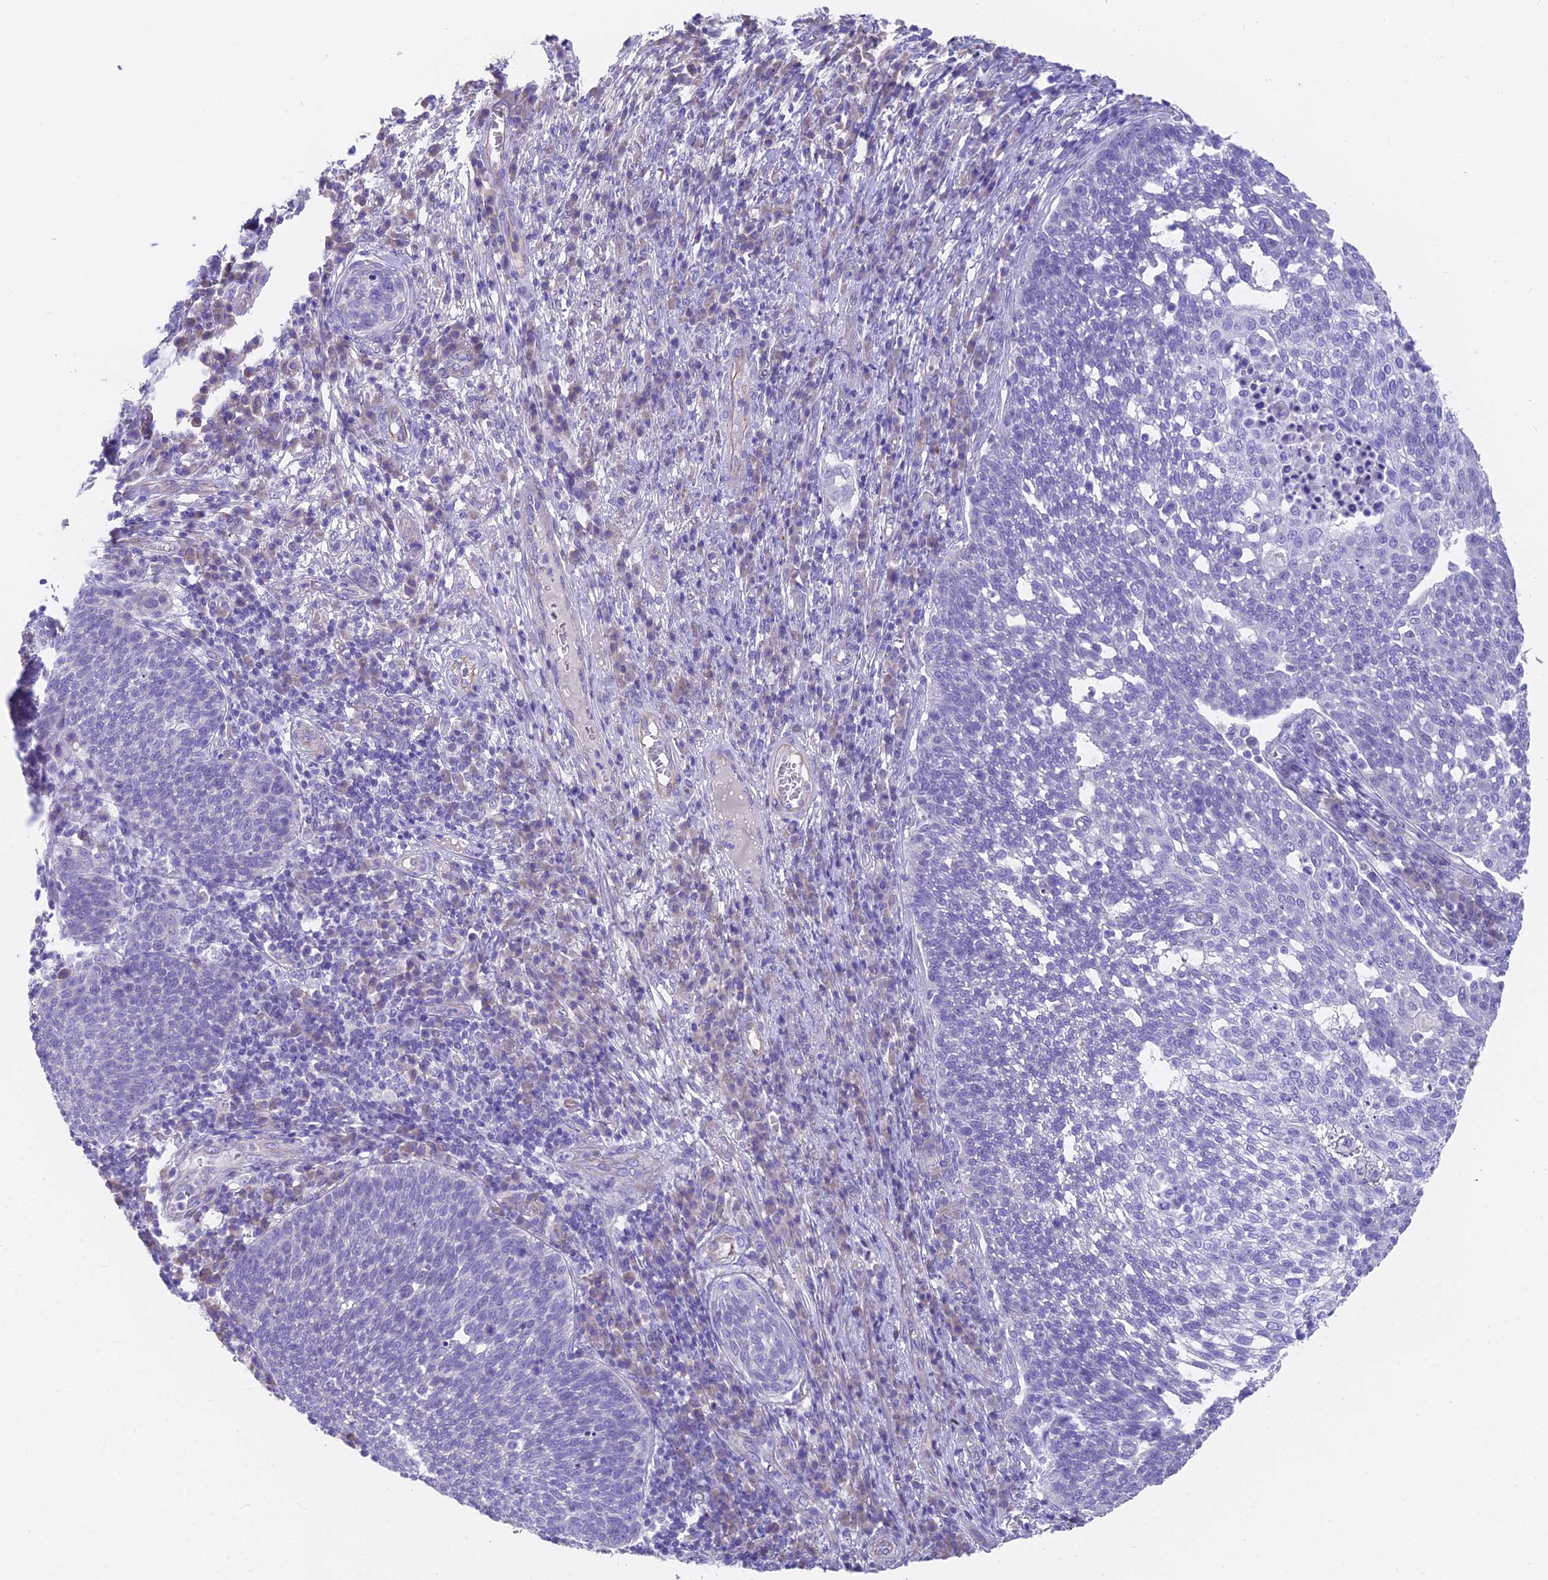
{"staining": {"intensity": "negative", "quantity": "none", "location": "none"}, "tissue": "cervical cancer", "cell_type": "Tumor cells", "image_type": "cancer", "snomed": [{"axis": "morphology", "description": "Squamous cell carcinoma, NOS"}, {"axis": "topography", "description": "Cervix"}], "caption": "This is an immunohistochemistry photomicrograph of human cervical cancer. There is no expression in tumor cells.", "gene": "FAM168B", "patient": {"sex": "female", "age": 34}}